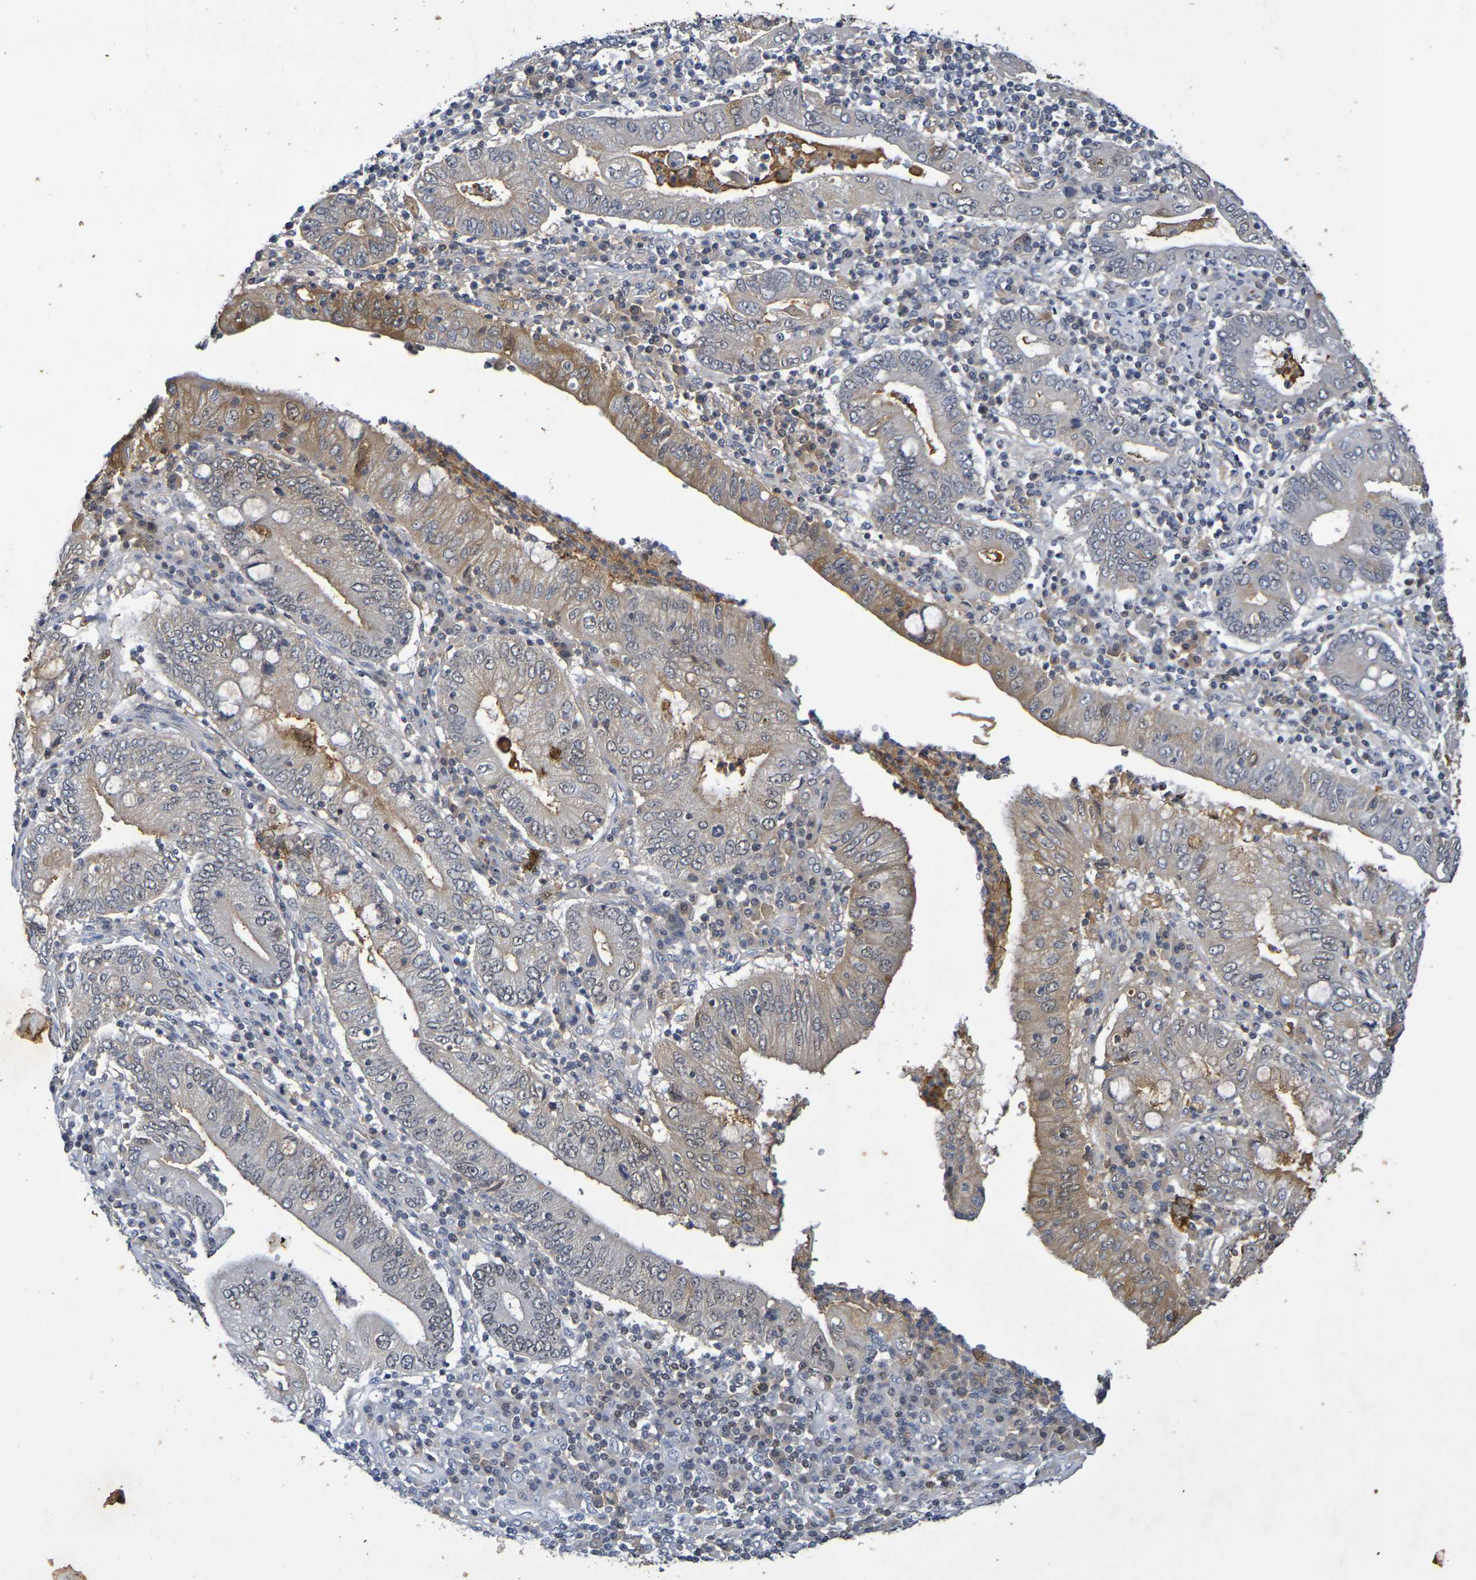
{"staining": {"intensity": "moderate", "quantity": "<25%", "location": "cytoplasmic/membranous"}, "tissue": "stomach cancer", "cell_type": "Tumor cells", "image_type": "cancer", "snomed": [{"axis": "morphology", "description": "Normal tissue, NOS"}, {"axis": "morphology", "description": "Adenocarcinoma, NOS"}, {"axis": "topography", "description": "Esophagus"}, {"axis": "topography", "description": "Stomach, upper"}, {"axis": "topography", "description": "Peripheral nerve tissue"}], "caption": "Immunohistochemical staining of stomach cancer (adenocarcinoma) shows low levels of moderate cytoplasmic/membranous positivity in about <25% of tumor cells.", "gene": "TERF2", "patient": {"sex": "male", "age": 62}}